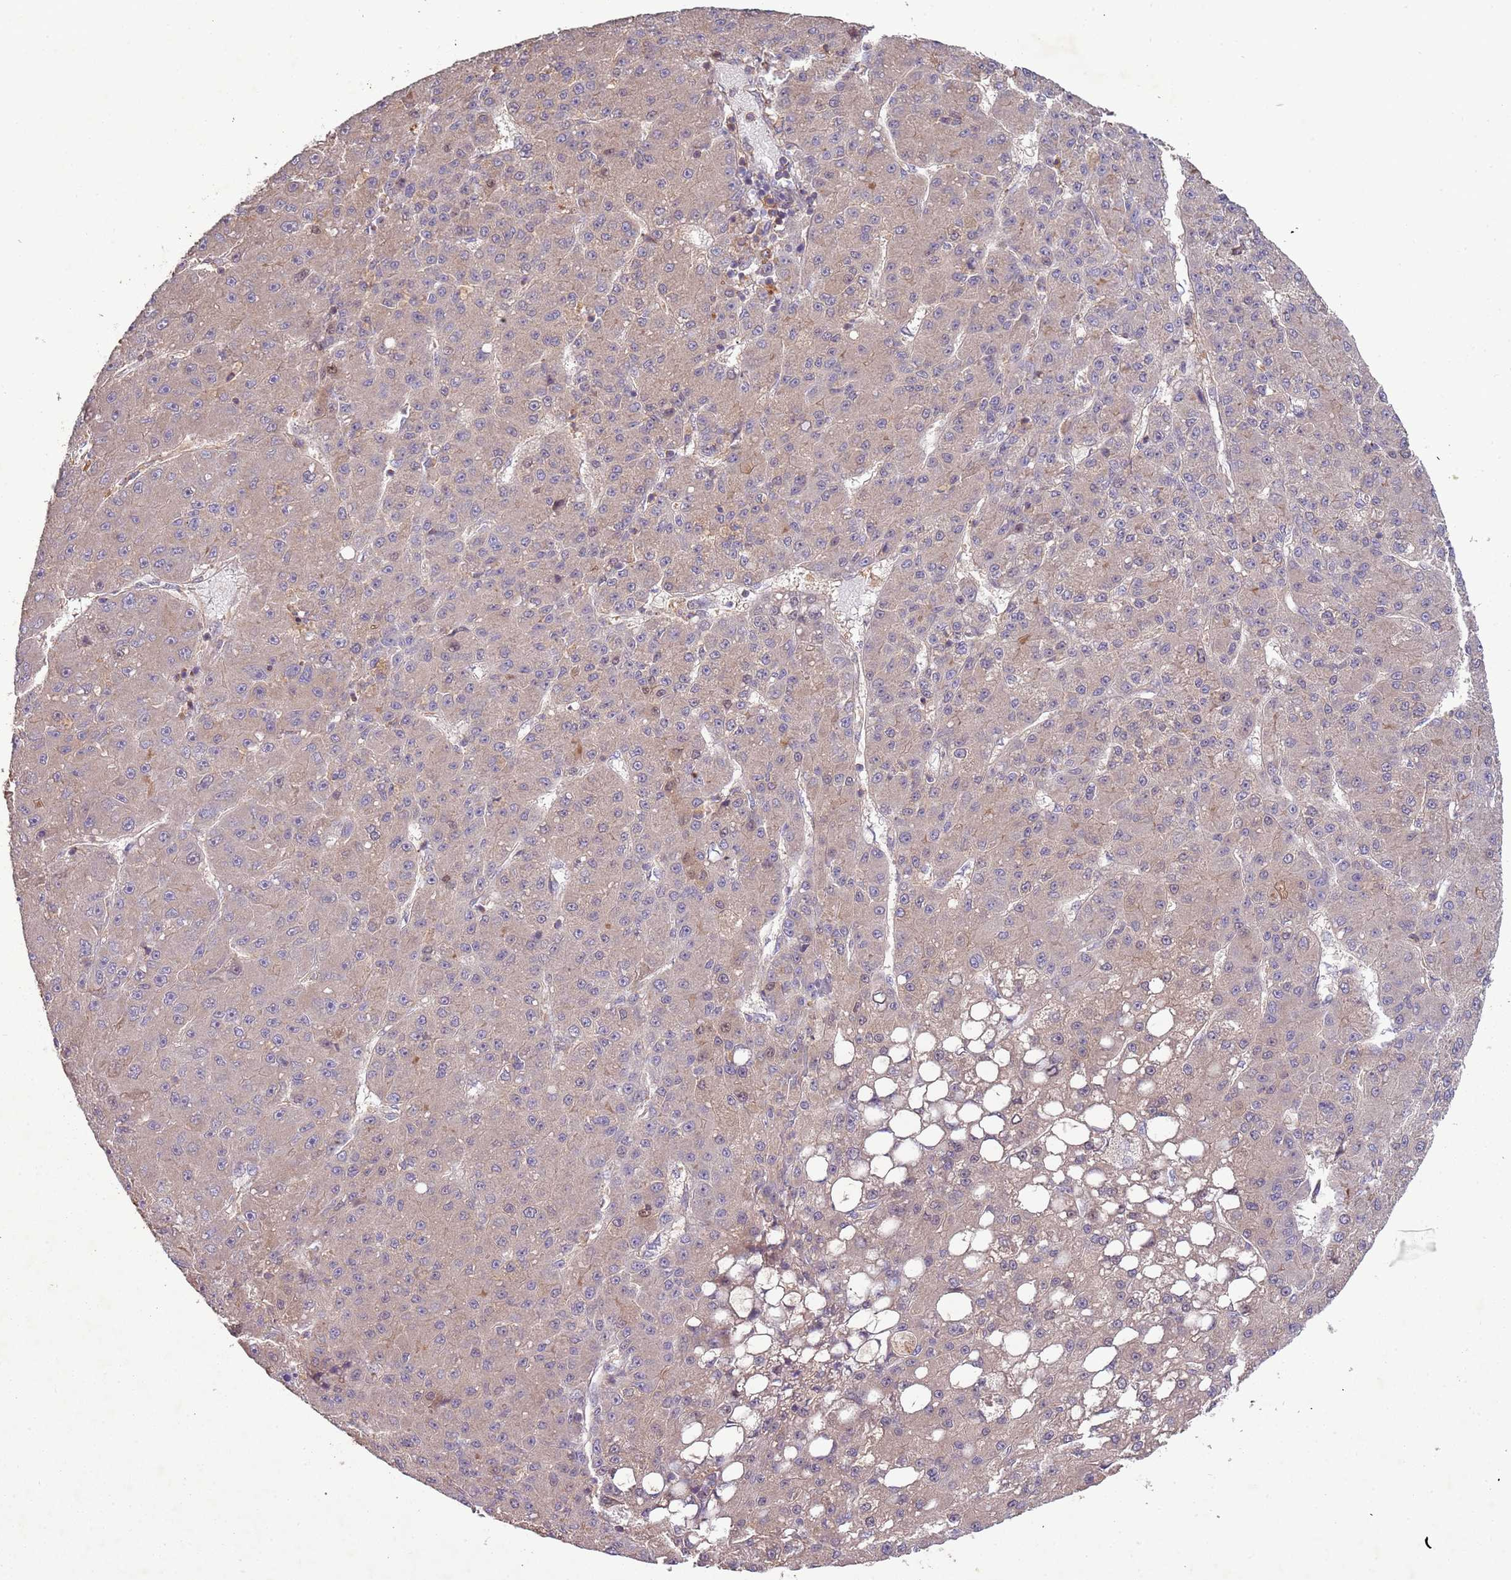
{"staining": {"intensity": "weak", "quantity": "<25%", "location": "nuclear"}, "tissue": "liver cancer", "cell_type": "Tumor cells", "image_type": "cancer", "snomed": [{"axis": "morphology", "description": "Carcinoma, Hepatocellular, NOS"}, {"axis": "topography", "description": "Liver"}], "caption": "Immunohistochemical staining of liver cancer (hepatocellular carcinoma) displays no significant expression in tumor cells.", "gene": "FECH", "patient": {"sex": "male", "age": 67}}